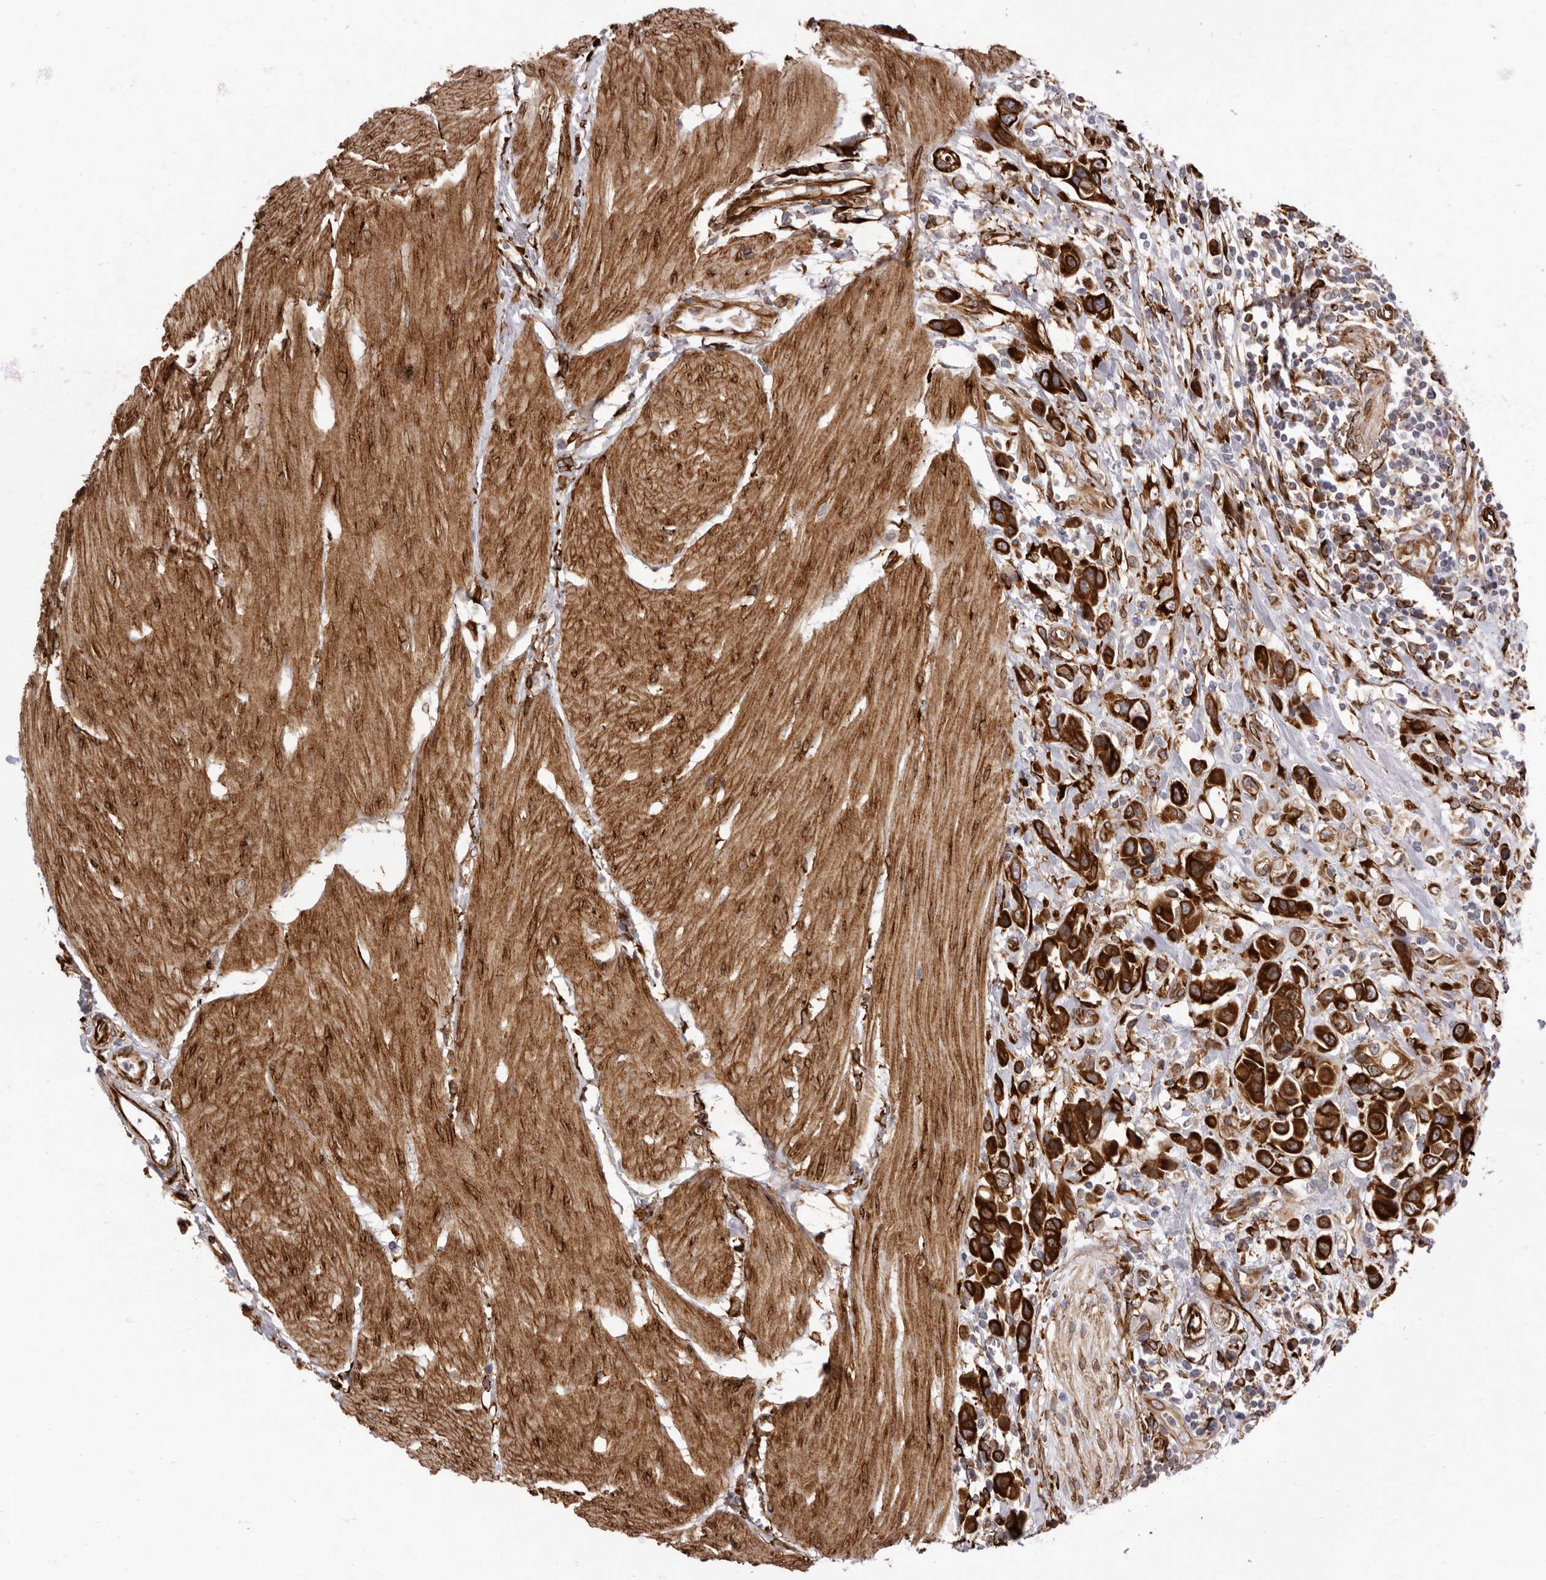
{"staining": {"intensity": "strong", "quantity": ">75%", "location": "cytoplasmic/membranous"}, "tissue": "urothelial cancer", "cell_type": "Tumor cells", "image_type": "cancer", "snomed": [{"axis": "morphology", "description": "Urothelial carcinoma, High grade"}, {"axis": "topography", "description": "Urinary bladder"}], "caption": "Immunohistochemical staining of urothelial cancer shows high levels of strong cytoplasmic/membranous positivity in approximately >75% of tumor cells.", "gene": "WDTC1", "patient": {"sex": "male", "age": 50}}